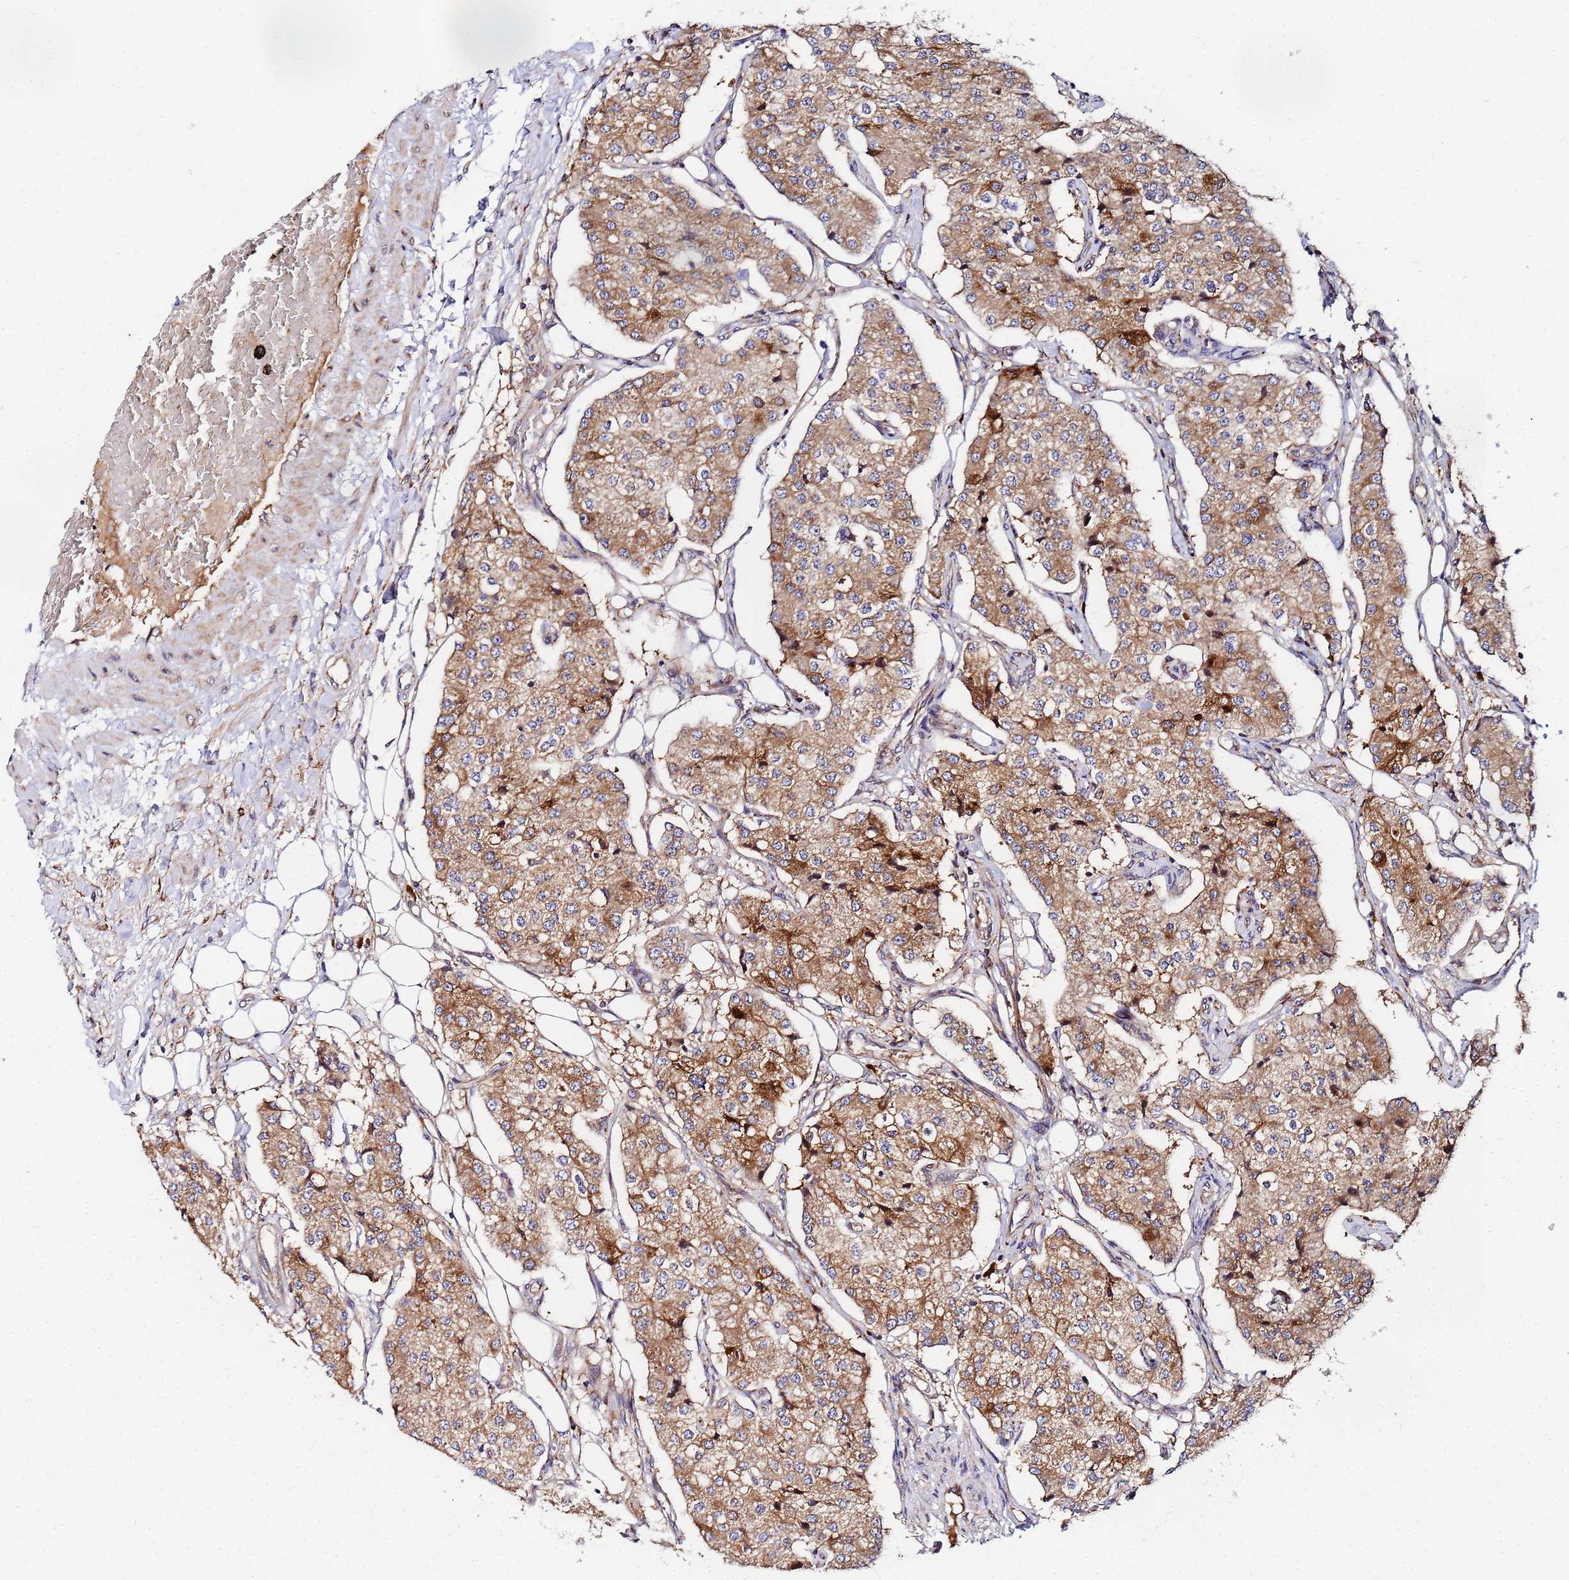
{"staining": {"intensity": "moderate", "quantity": ">75%", "location": "cytoplasmic/membranous"}, "tissue": "carcinoid", "cell_type": "Tumor cells", "image_type": "cancer", "snomed": [{"axis": "morphology", "description": "Carcinoid, malignant, NOS"}, {"axis": "topography", "description": "Colon"}], "caption": "A photomicrograph showing moderate cytoplasmic/membranous staining in about >75% of tumor cells in carcinoid (malignant), as visualized by brown immunohistochemical staining.", "gene": "POM121", "patient": {"sex": "female", "age": 52}}